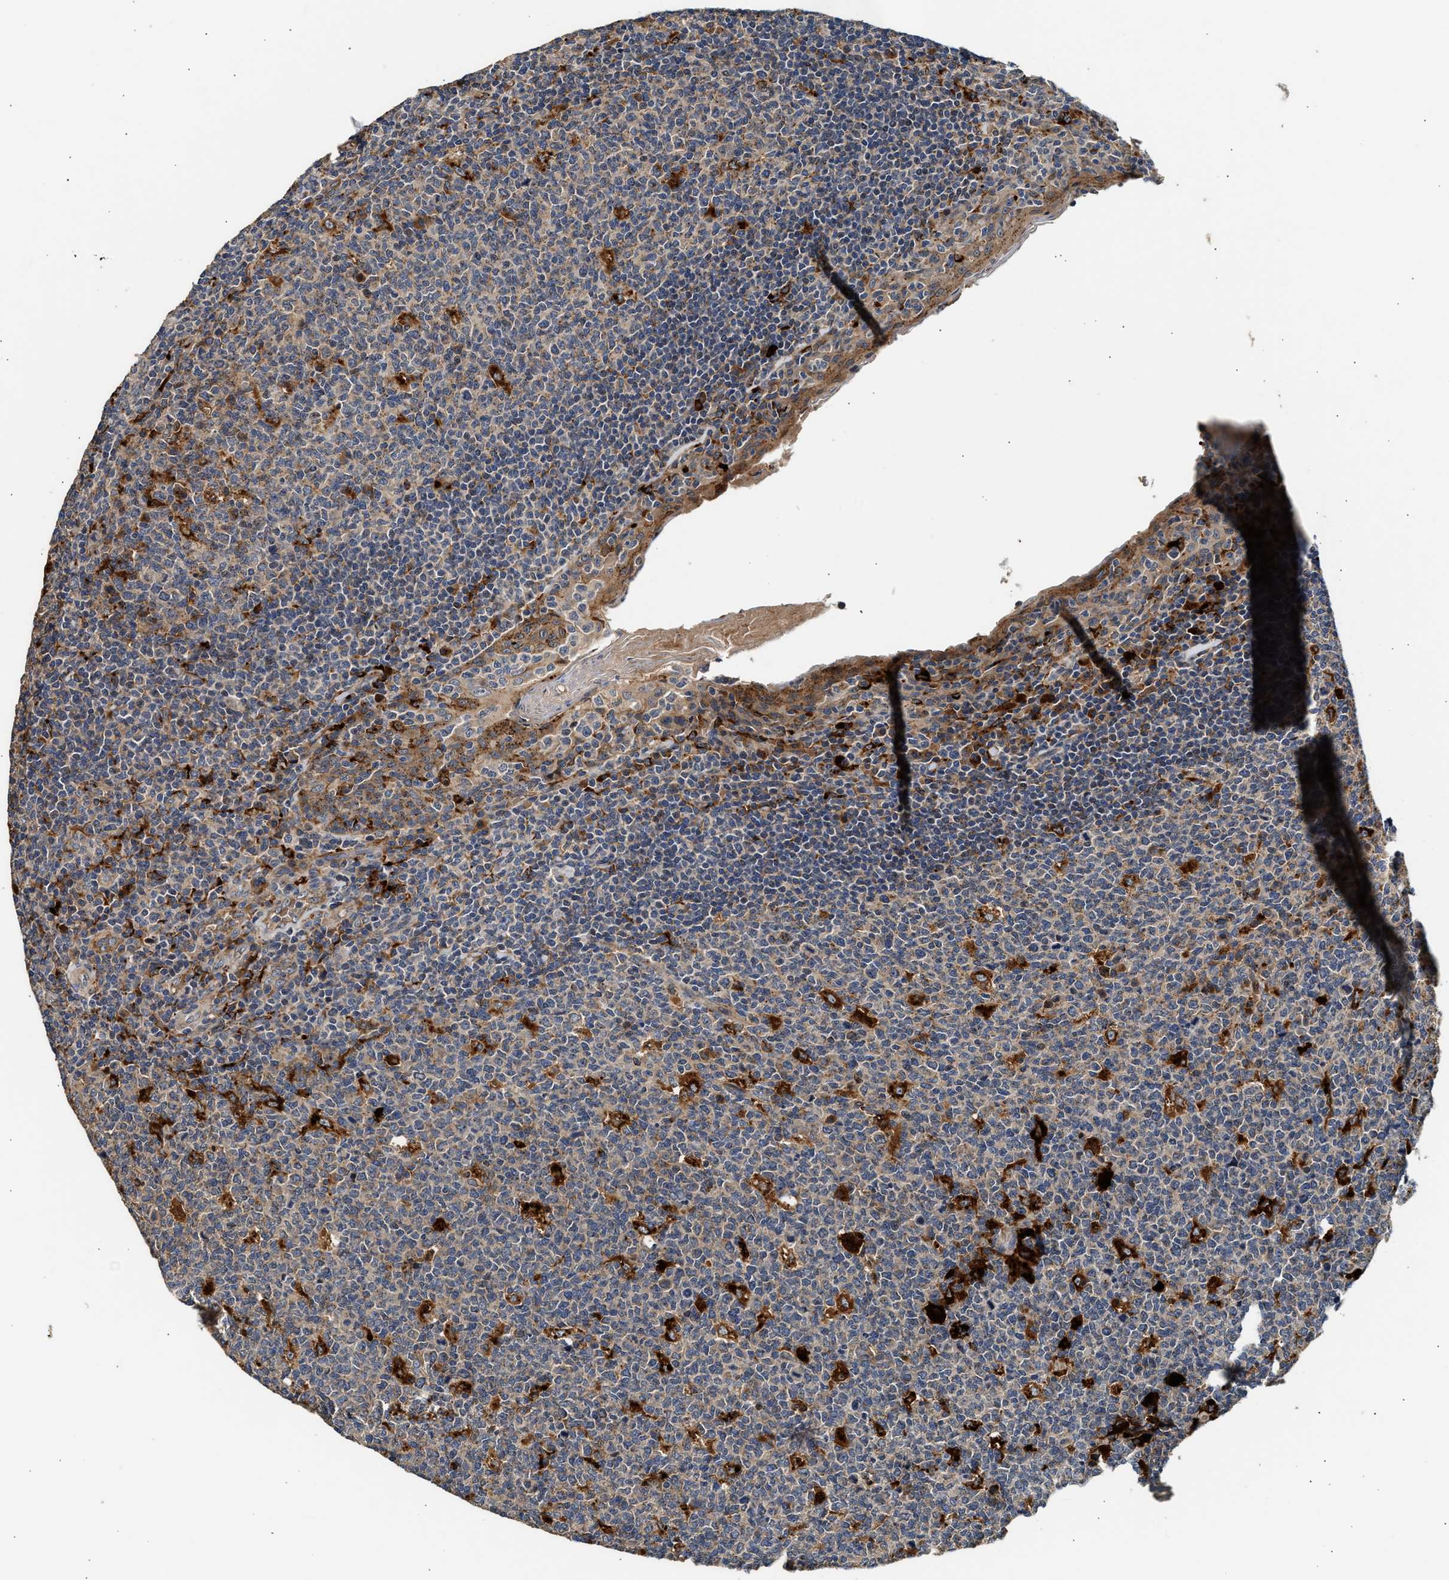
{"staining": {"intensity": "strong", "quantity": "<25%", "location": "cytoplasmic/membranous"}, "tissue": "tonsil", "cell_type": "Germinal center cells", "image_type": "normal", "snomed": [{"axis": "morphology", "description": "Normal tissue, NOS"}, {"axis": "topography", "description": "Tonsil"}], "caption": "An image of tonsil stained for a protein displays strong cytoplasmic/membranous brown staining in germinal center cells. (IHC, brightfield microscopy, high magnification).", "gene": "PLD3", "patient": {"sex": "male", "age": 17}}